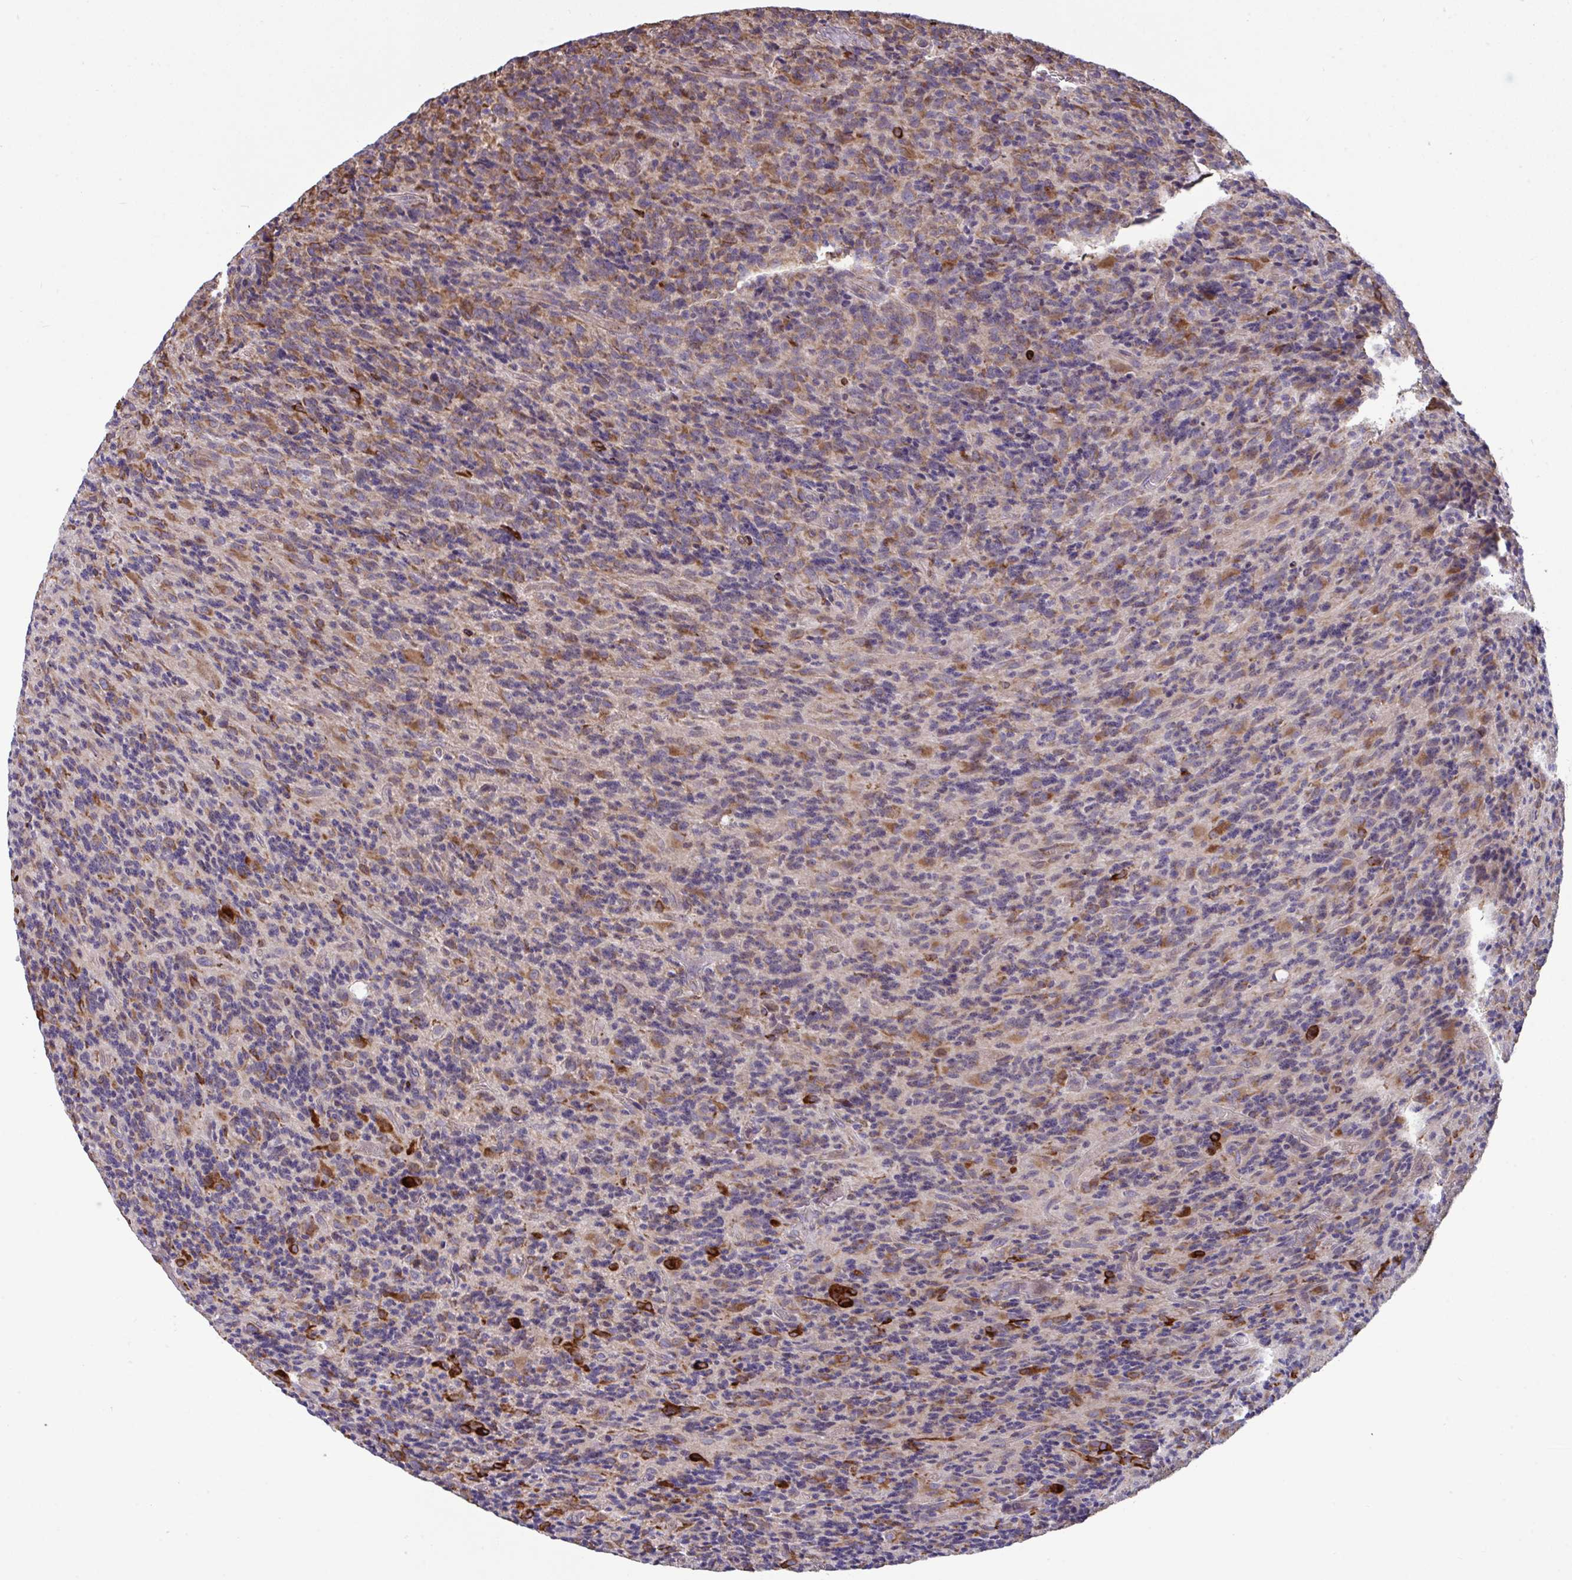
{"staining": {"intensity": "weak", "quantity": "25%-75%", "location": "cytoplasmic/membranous"}, "tissue": "glioma", "cell_type": "Tumor cells", "image_type": "cancer", "snomed": [{"axis": "morphology", "description": "Glioma, malignant, High grade"}, {"axis": "topography", "description": "Brain"}], "caption": "Weak cytoplasmic/membranous positivity is appreciated in about 25%-75% of tumor cells in malignant high-grade glioma.", "gene": "MYMK", "patient": {"sex": "male", "age": 76}}